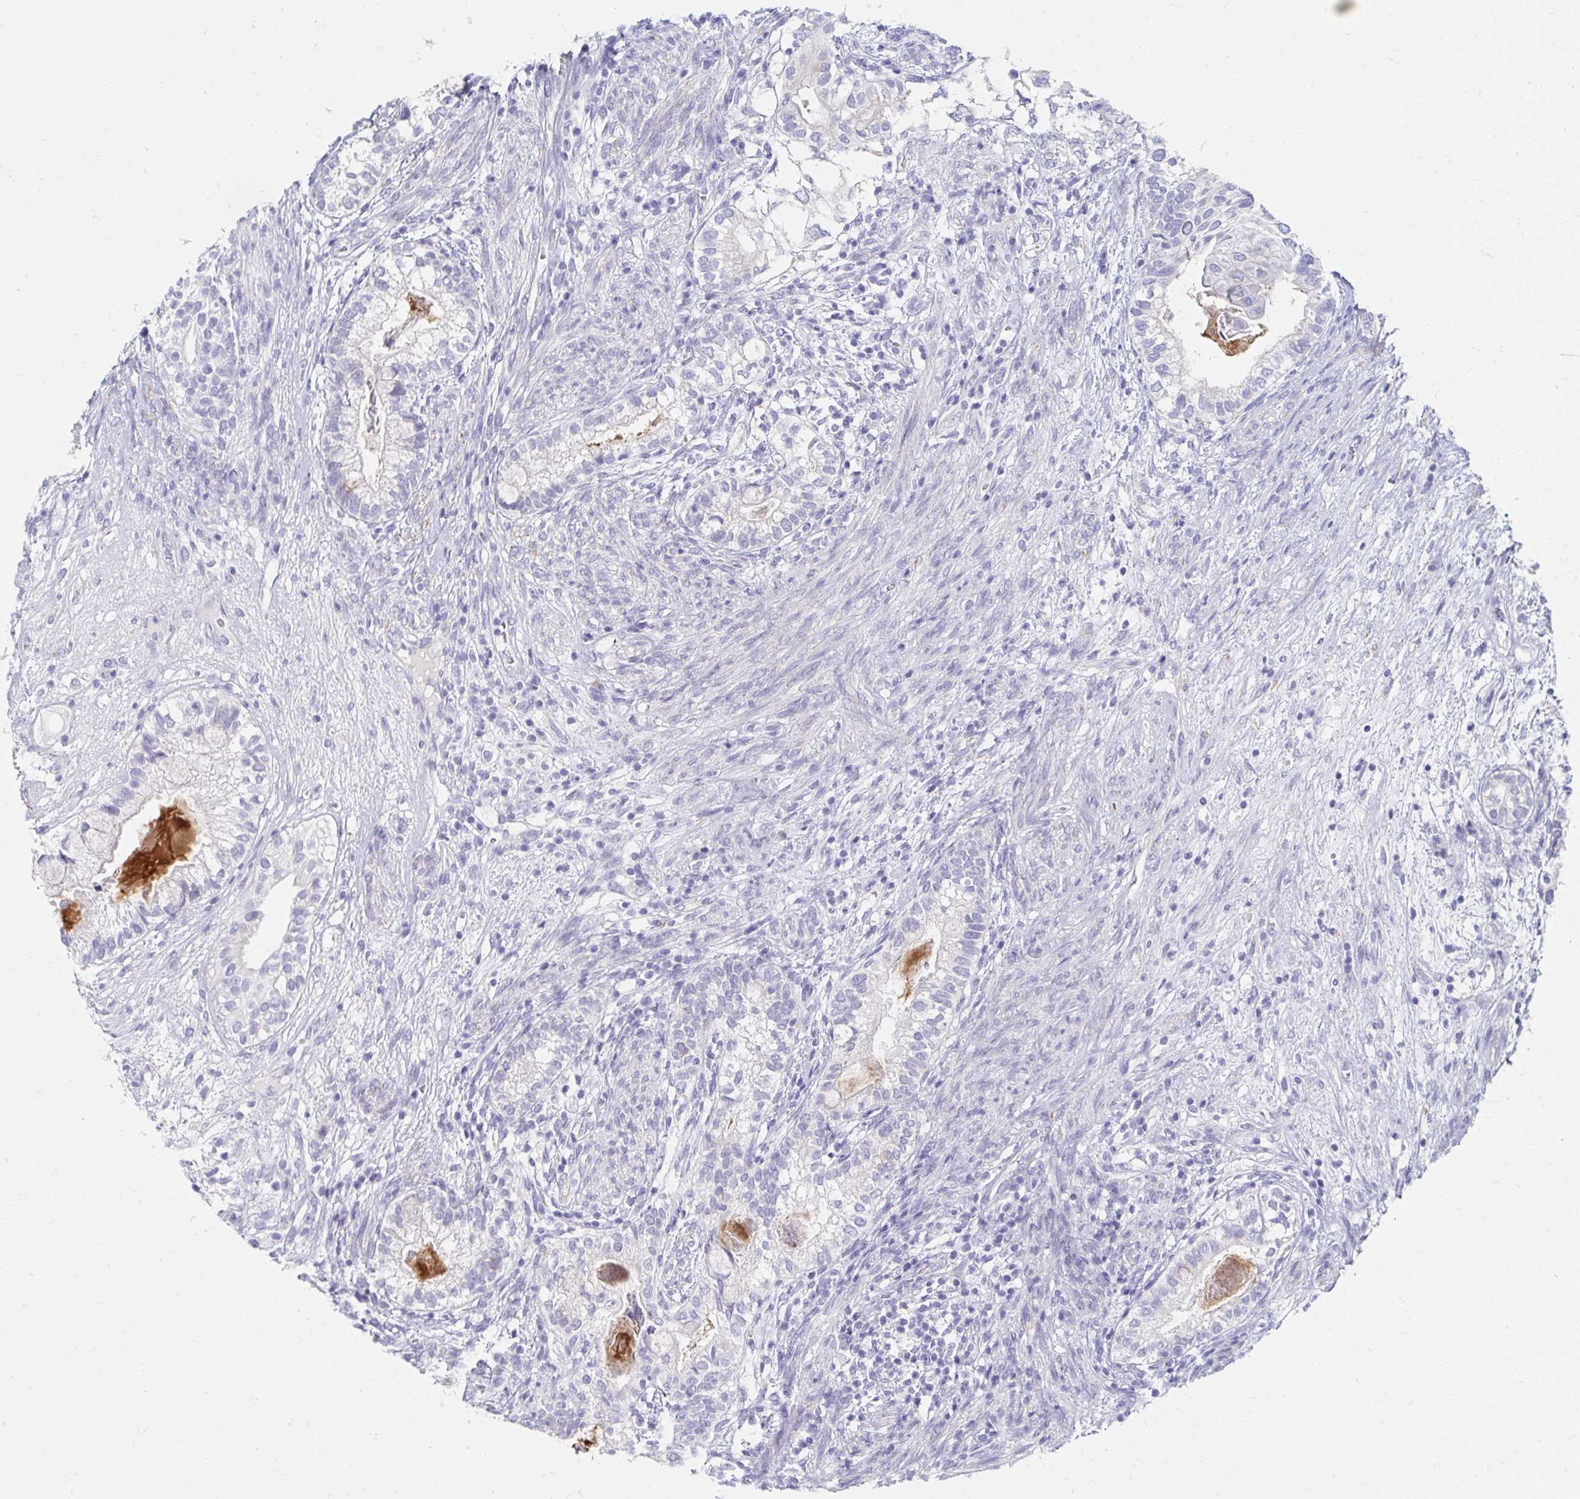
{"staining": {"intensity": "negative", "quantity": "none", "location": "none"}, "tissue": "testis cancer", "cell_type": "Tumor cells", "image_type": "cancer", "snomed": [{"axis": "morphology", "description": "Seminoma, NOS"}, {"axis": "morphology", "description": "Carcinoma, Embryonal, NOS"}, {"axis": "topography", "description": "Testis"}], "caption": "The immunohistochemistry photomicrograph has no significant positivity in tumor cells of testis embryonal carcinoma tissue.", "gene": "MYLK2", "patient": {"sex": "male", "age": 41}}